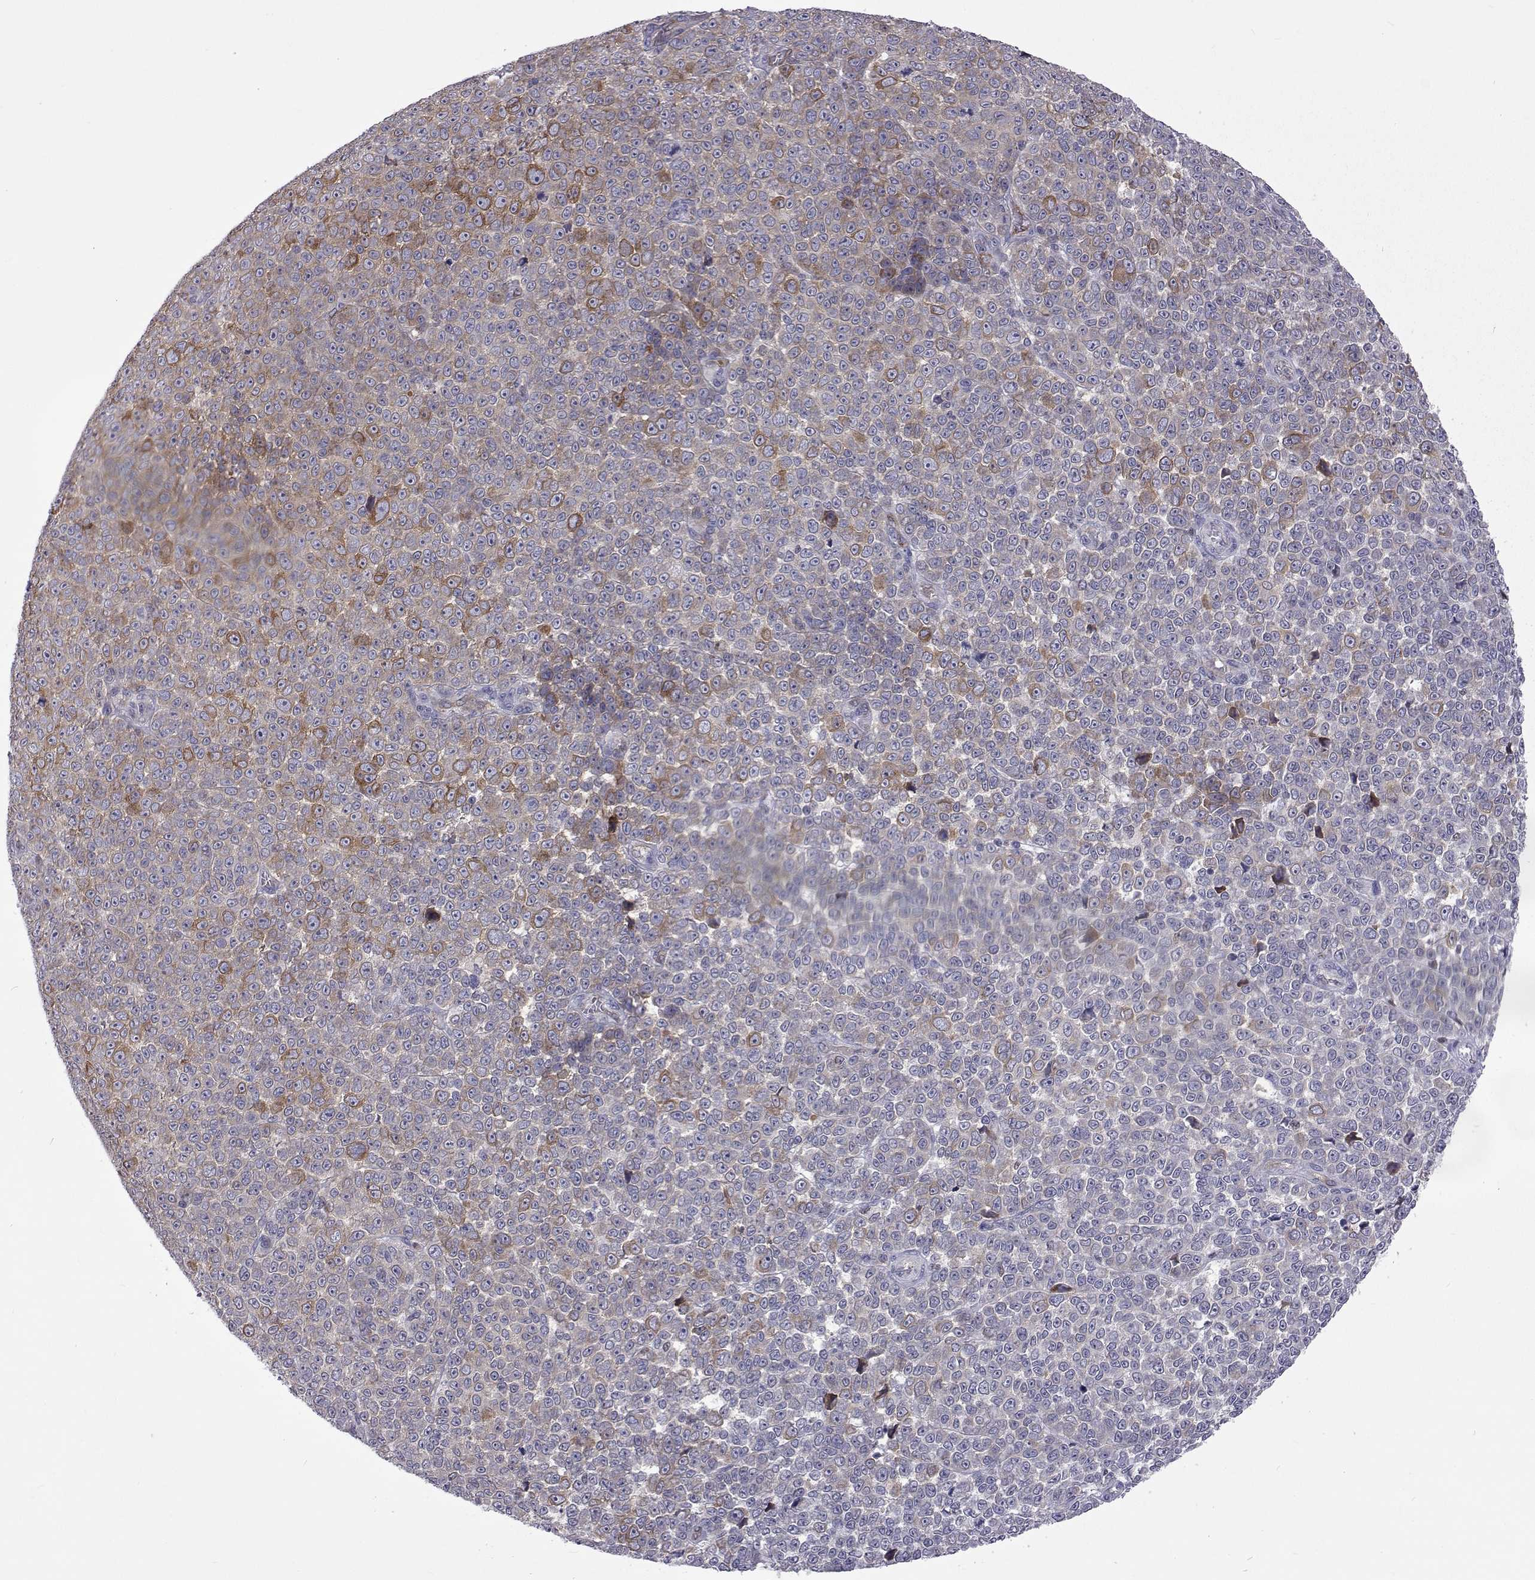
{"staining": {"intensity": "moderate", "quantity": "<25%", "location": "cytoplasmic/membranous"}, "tissue": "melanoma", "cell_type": "Tumor cells", "image_type": "cancer", "snomed": [{"axis": "morphology", "description": "Malignant melanoma, NOS"}, {"axis": "topography", "description": "Skin"}], "caption": "An image of malignant melanoma stained for a protein exhibits moderate cytoplasmic/membranous brown staining in tumor cells.", "gene": "TCF15", "patient": {"sex": "female", "age": 95}}